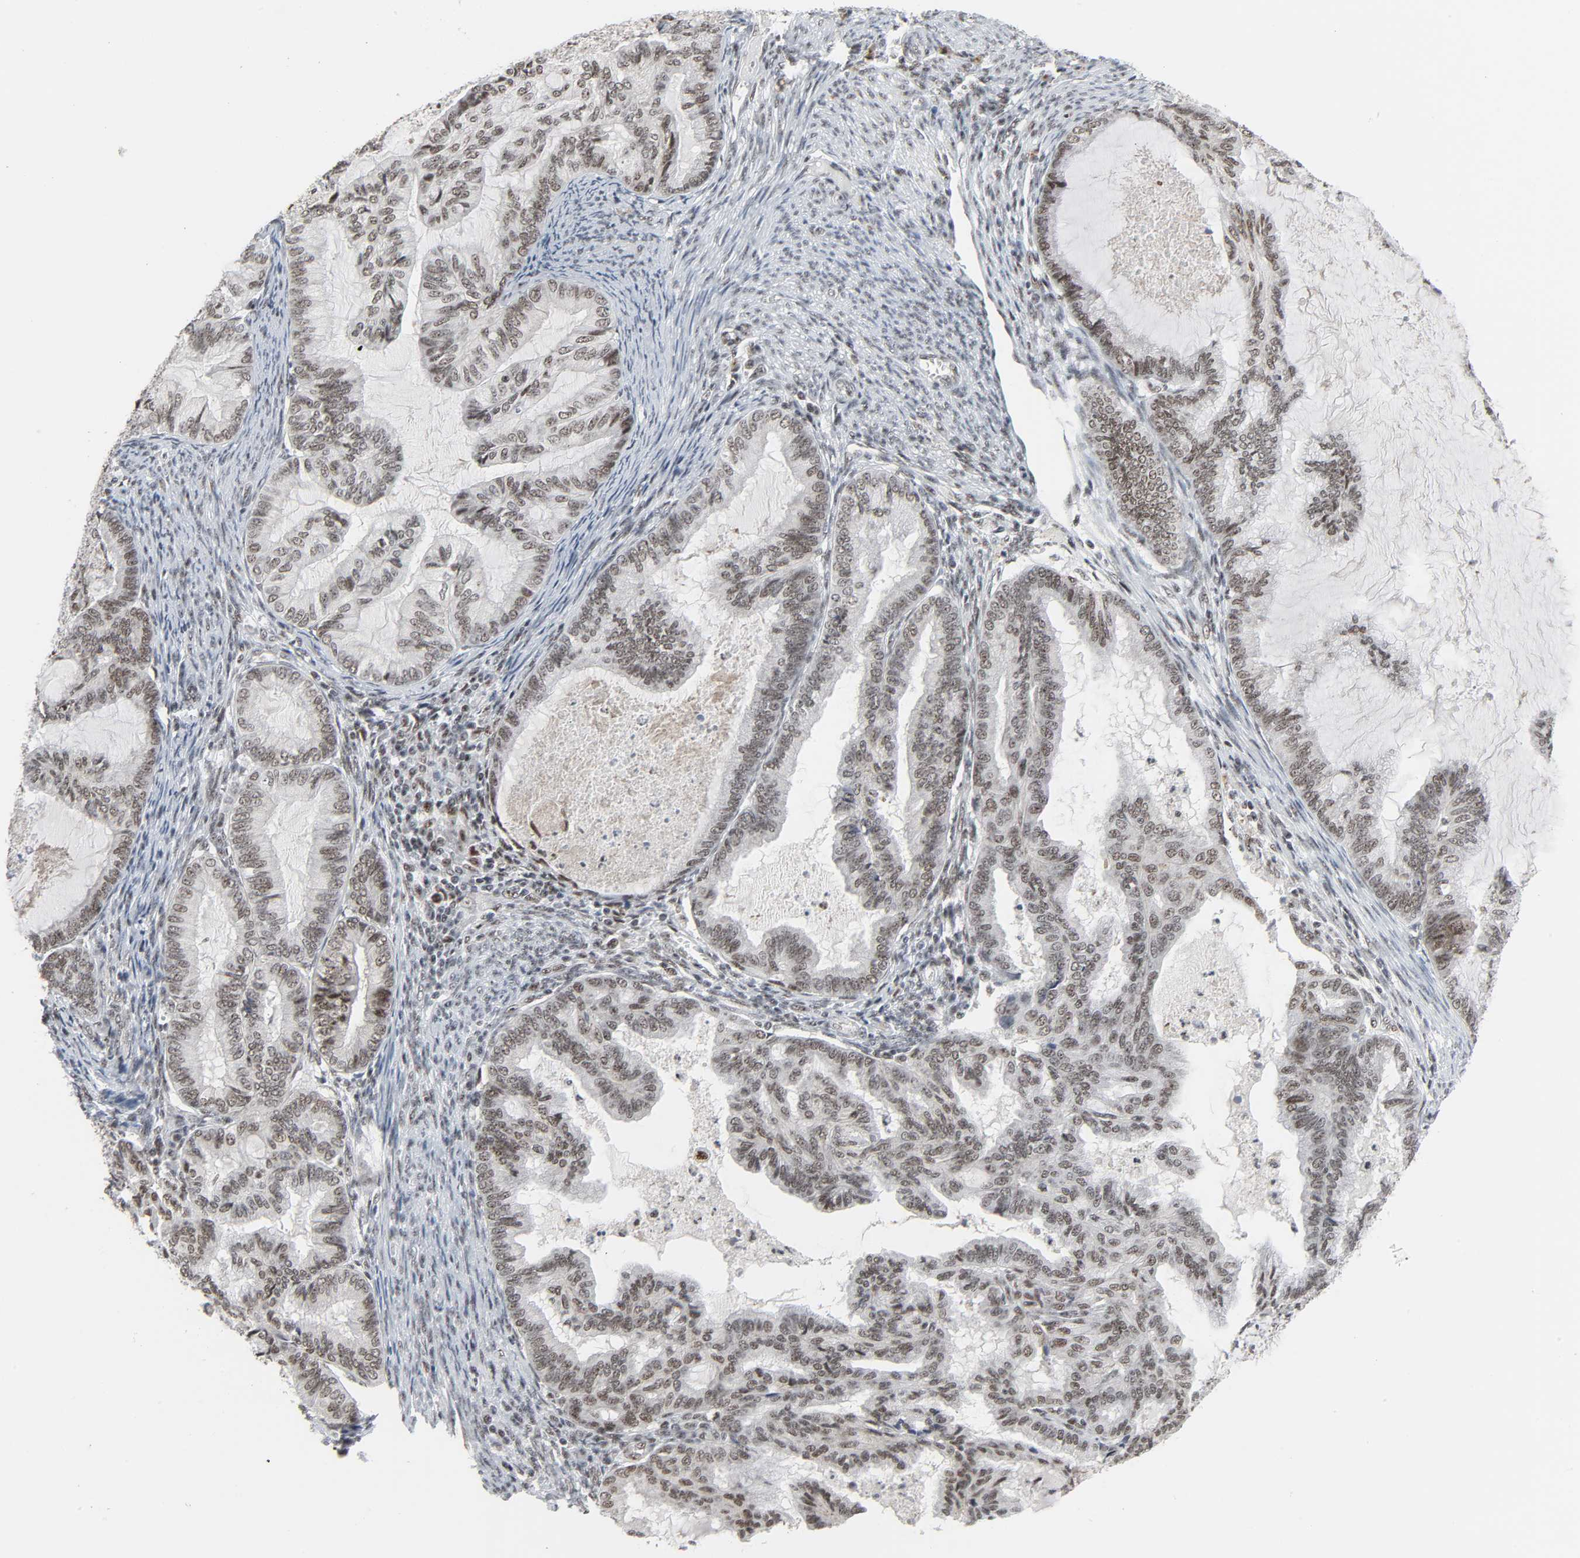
{"staining": {"intensity": "moderate", "quantity": ">75%", "location": "nuclear"}, "tissue": "cervical cancer", "cell_type": "Tumor cells", "image_type": "cancer", "snomed": [{"axis": "morphology", "description": "Normal tissue, NOS"}, {"axis": "morphology", "description": "Adenocarcinoma, NOS"}, {"axis": "topography", "description": "Cervix"}, {"axis": "topography", "description": "Endometrium"}], "caption": "This is an image of IHC staining of cervical adenocarcinoma, which shows moderate expression in the nuclear of tumor cells.", "gene": "CDK7", "patient": {"sex": "female", "age": 86}}